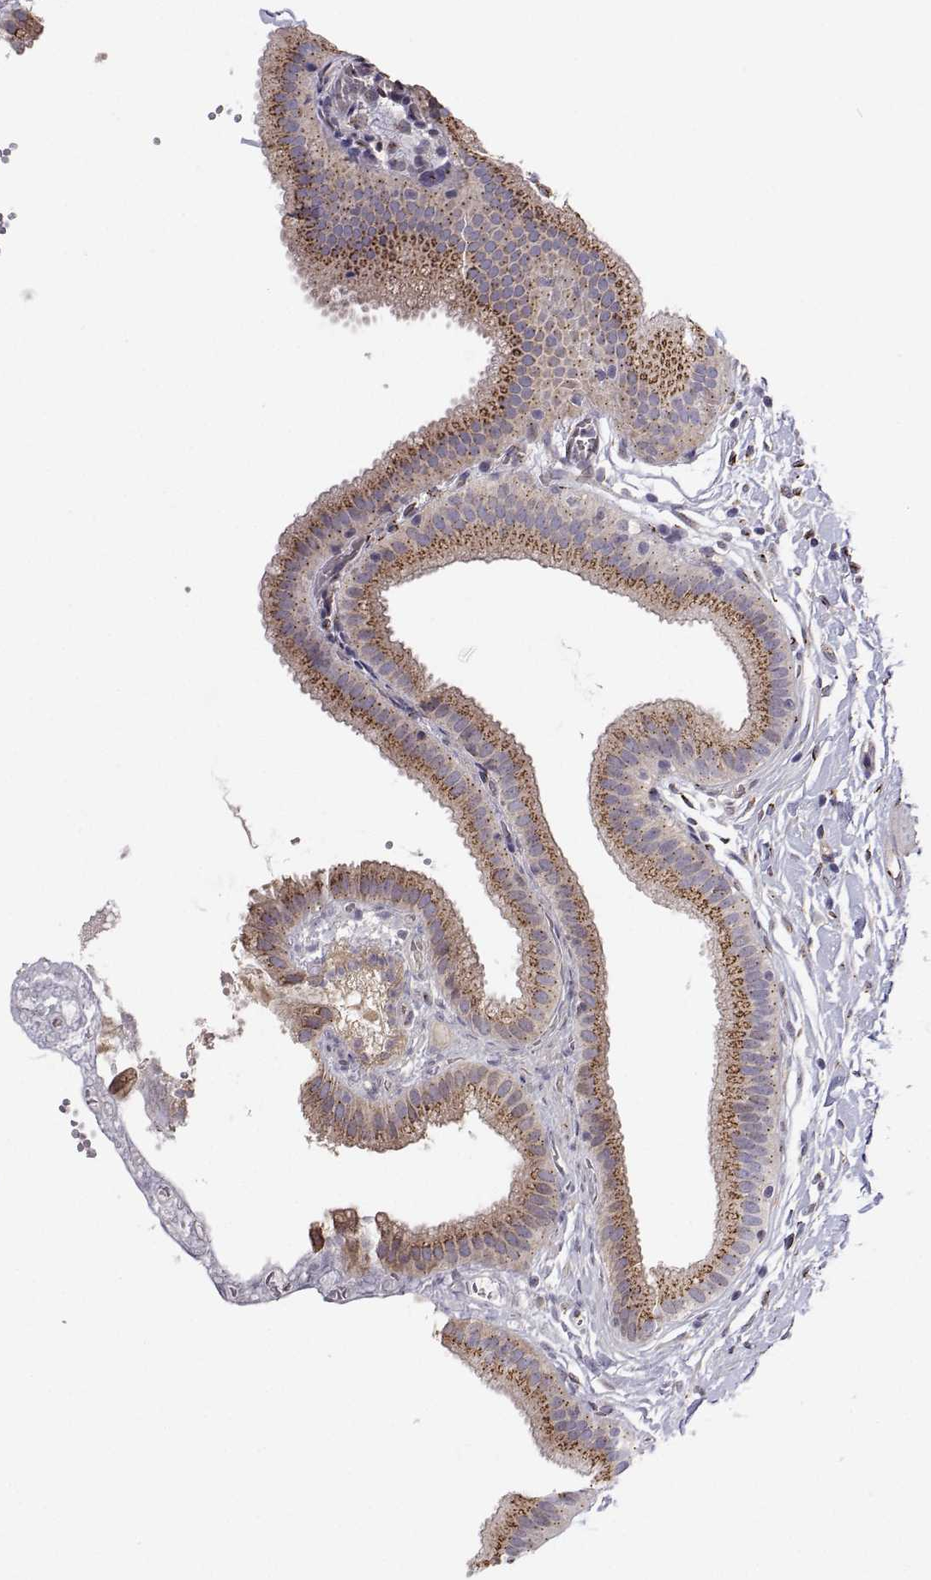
{"staining": {"intensity": "moderate", "quantity": ">75%", "location": "cytoplasmic/membranous"}, "tissue": "gallbladder", "cell_type": "Glandular cells", "image_type": "normal", "snomed": [{"axis": "morphology", "description": "Normal tissue, NOS"}, {"axis": "topography", "description": "Gallbladder"}], "caption": "Immunohistochemical staining of normal gallbladder shows >75% levels of moderate cytoplasmic/membranous protein expression in approximately >75% of glandular cells. The protein of interest is stained brown, and the nuclei are stained in blue (DAB (3,3'-diaminobenzidine) IHC with brightfield microscopy, high magnification).", "gene": "STARD13", "patient": {"sex": "female", "age": 63}}